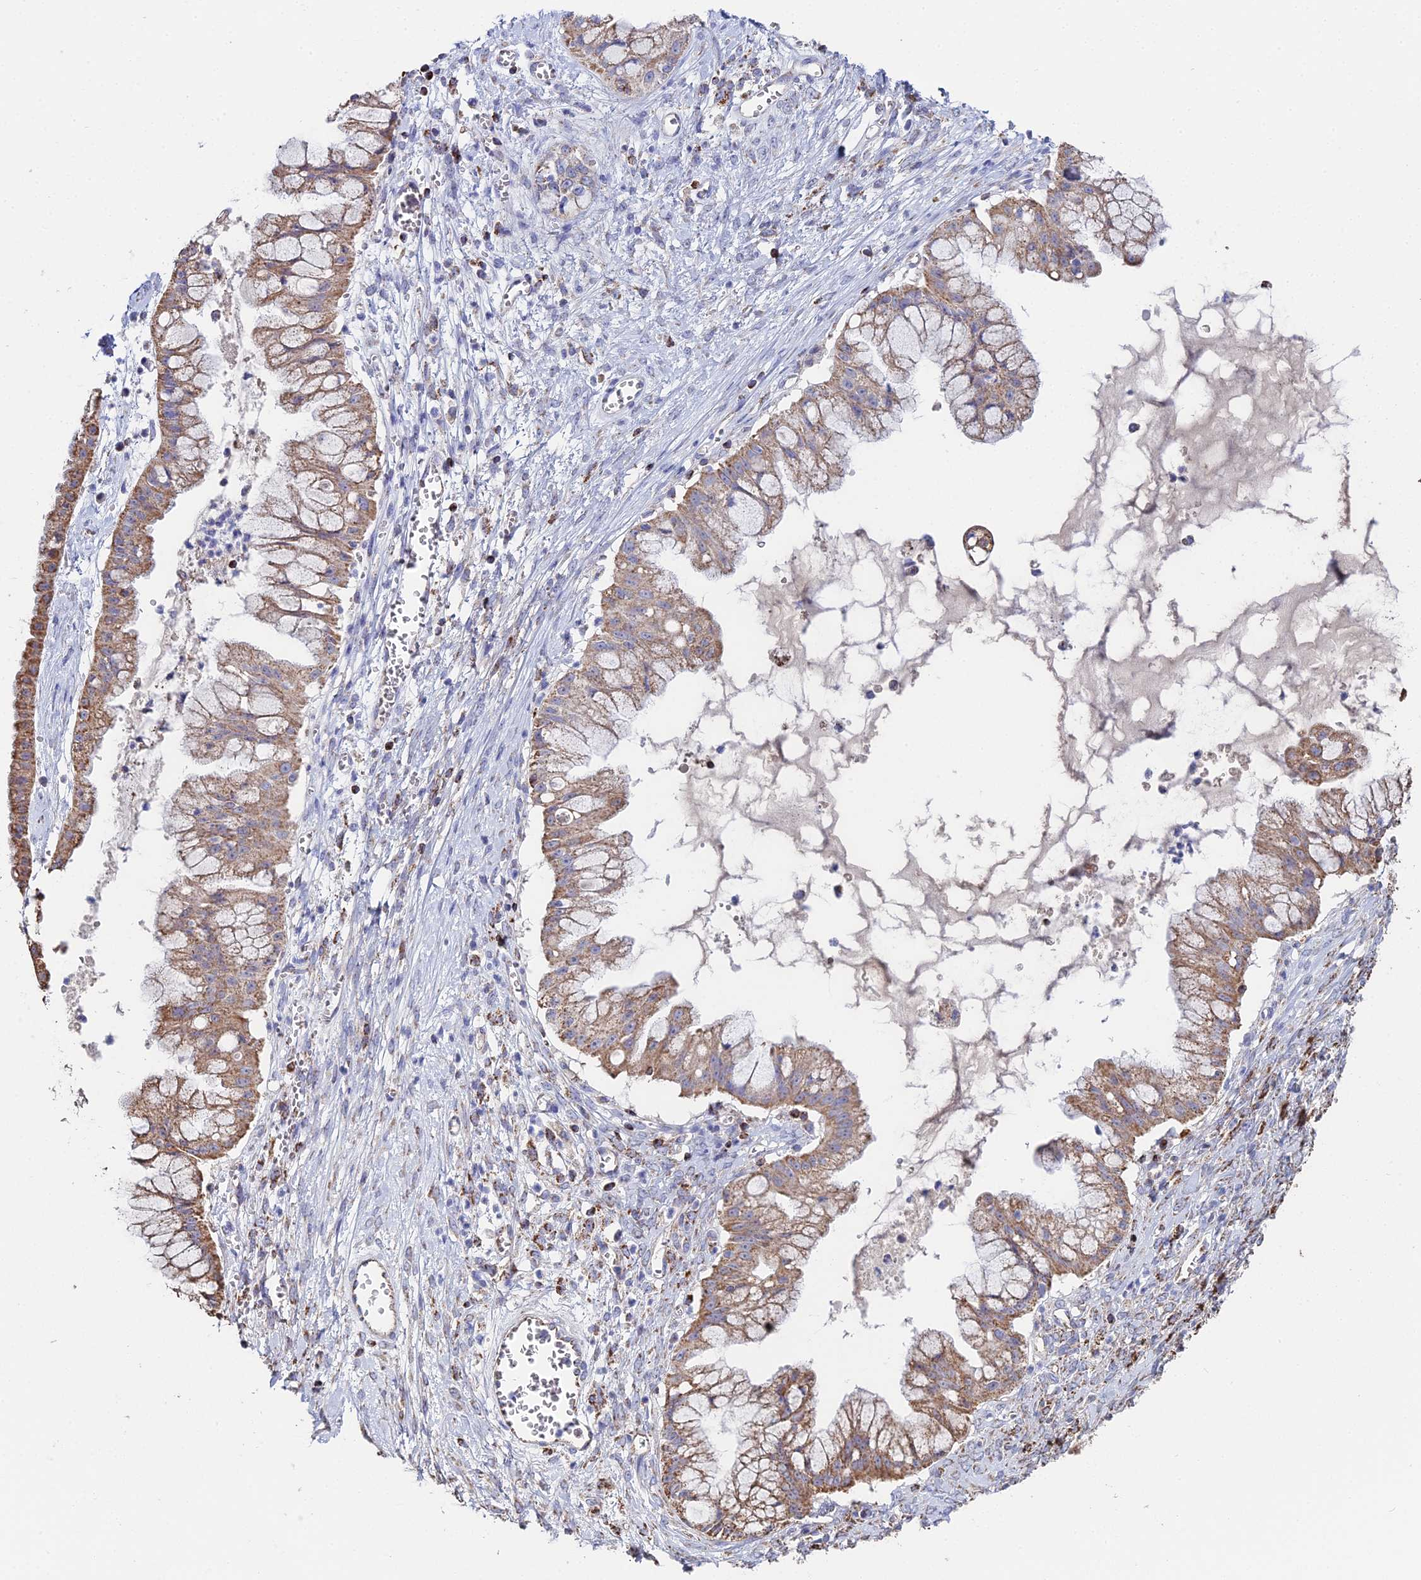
{"staining": {"intensity": "moderate", "quantity": ">75%", "location": "cytoplasmic/membranous"}, "tissue": "ovarian cancer", "cell_type": "Tumor cells", "image_type": "cancer", "snomed": [{"axis": "morphology", "description": "Cystadenocarcinoma, mucinous, NOS"}, {"axis": "topography", "description": "Ovary"}], "caption": "Tumor cells reveal medium levels of moderate cytoplasmic/membranous expression in about >75% of cells in human ovarian cancer.", "gene": "SPOCK2", "patient": {"sex": "female", "age": 70}}